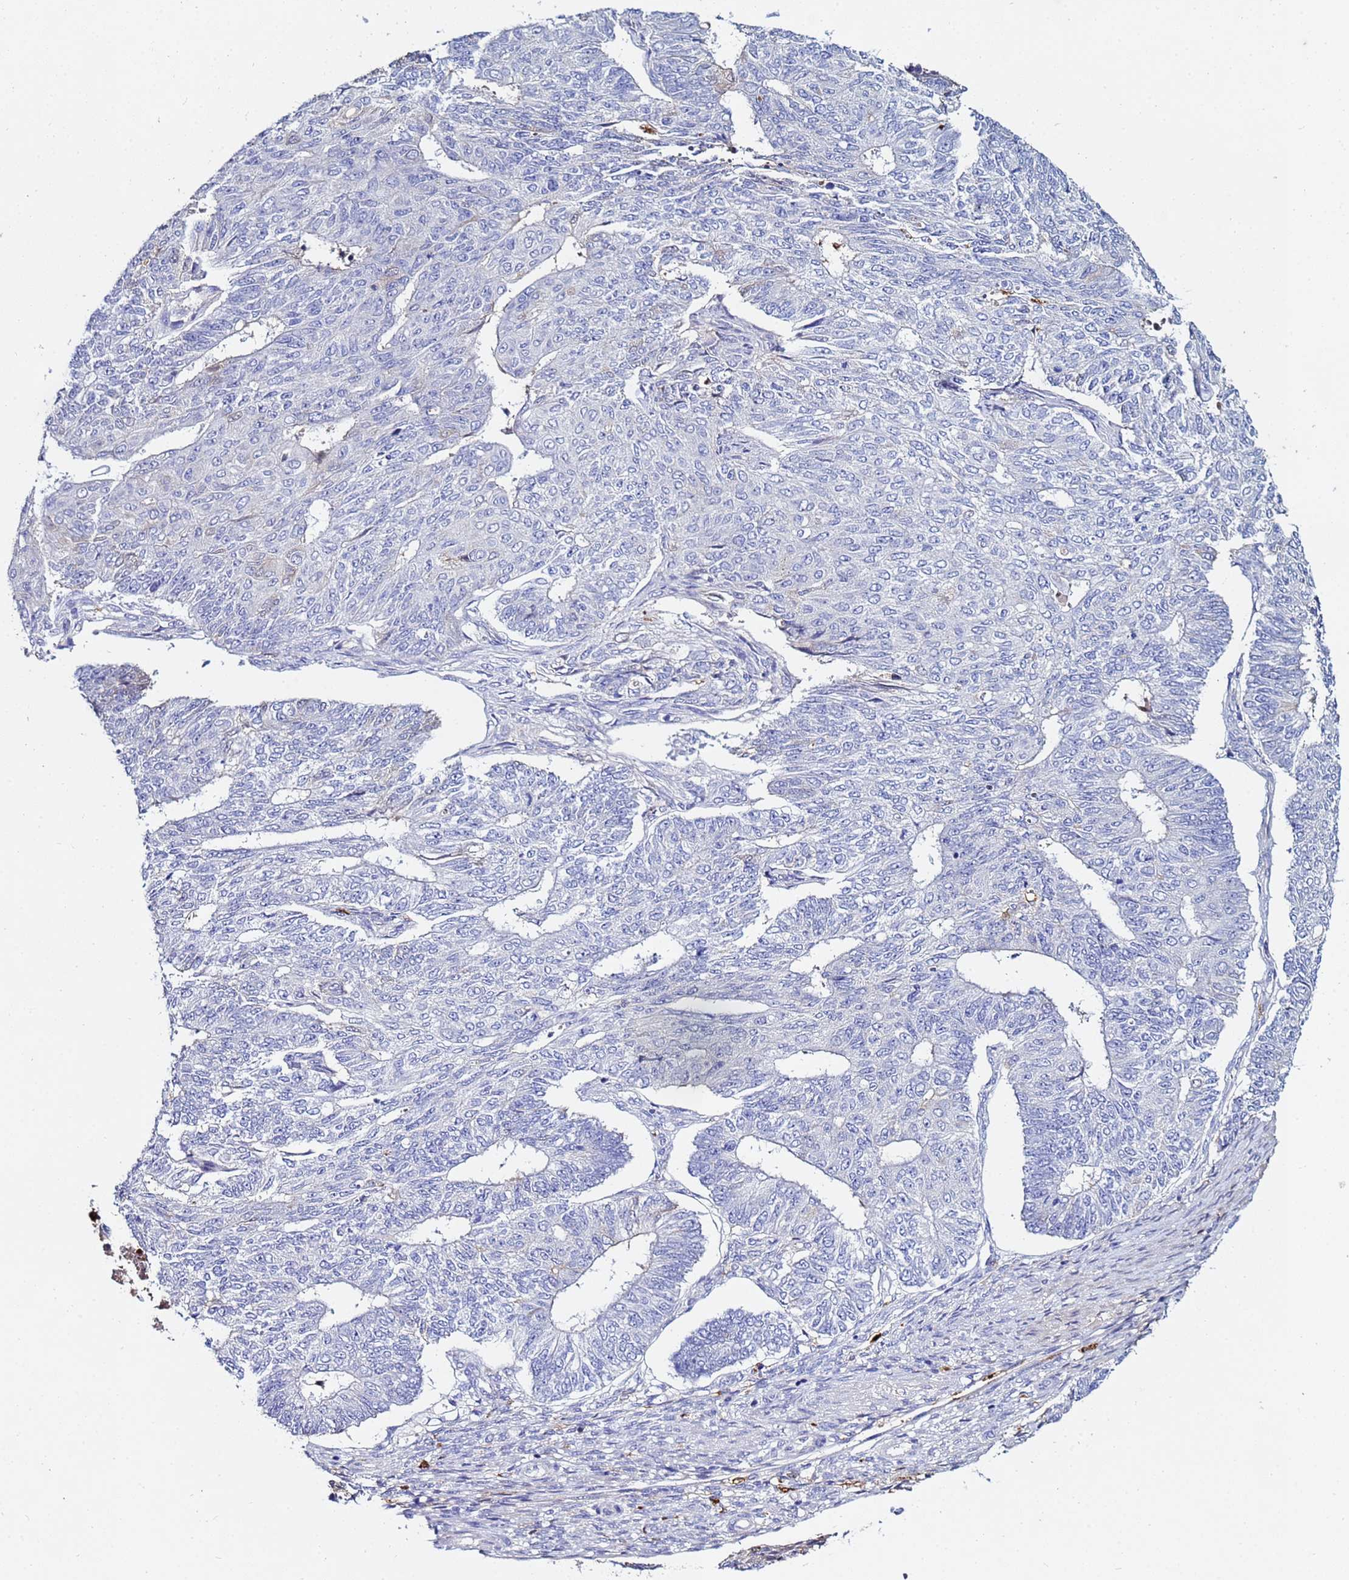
{"staining": {"intensity": "negative", "quantity": "none", "location": "none"}, "tissue": "endometrial cancer", "cell_type": "Tumor cells", "image_type": "cancer", "snomed": [{"axis": "morphology", "description": "Adenocarcinoma, NOS"}, {"axis": "topography", "description": "Endometrium"}], "caption": "The image shows no significant staining in tumor cells of endometrial adenocarcinoma.", "gene": "TUBAL3", "patient": {"sex": "female", "age": 32}}